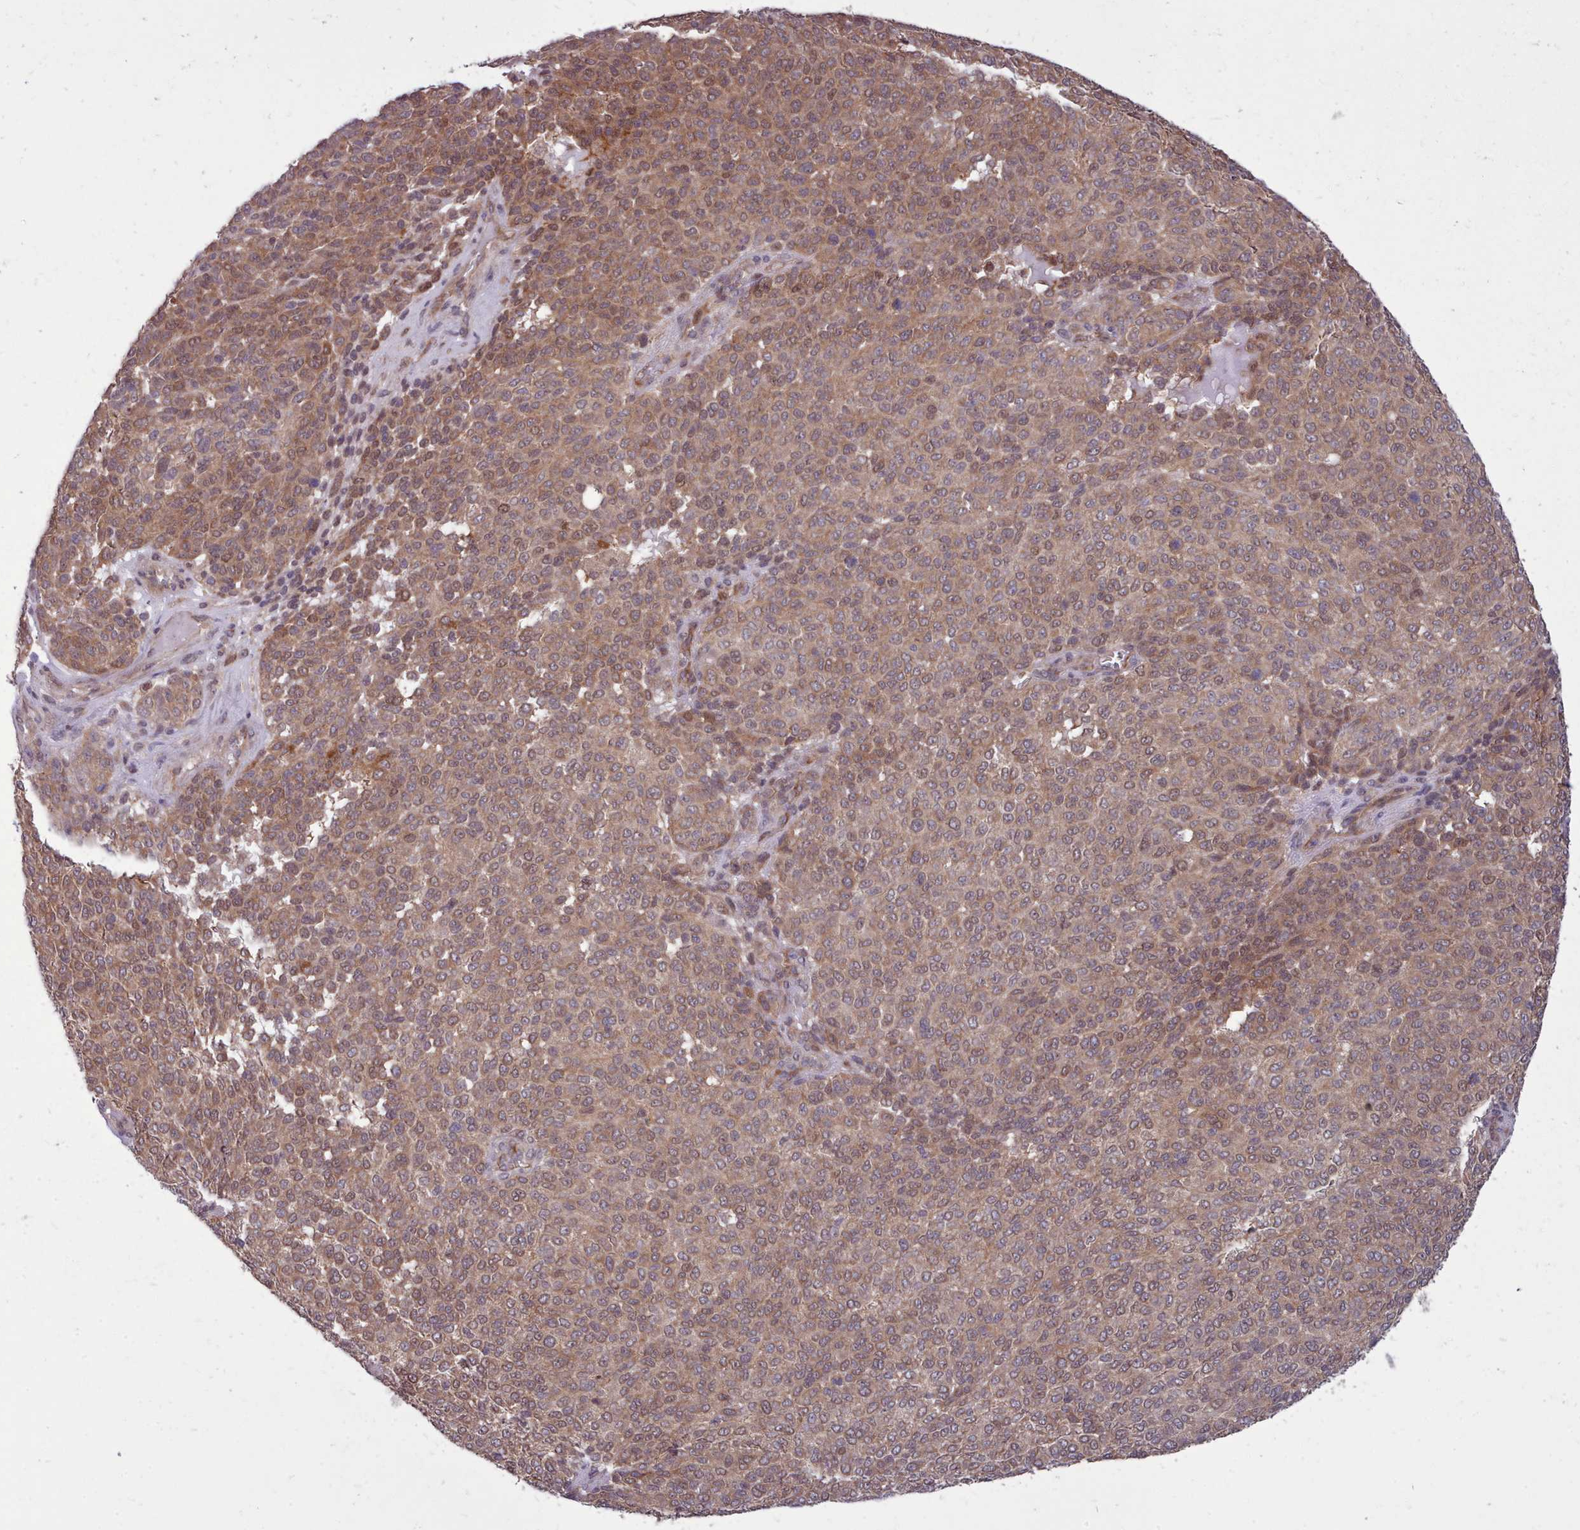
{"staining": {"intensity": "weak", "quantity": ">75%", "location": "cytoplasmic/membranous"}, "tissue": "melanoma", "cell_type": "Tumor cells", "image_type": "cancer", "snomed": [{"axis": "morphology", "description": "Malignant melanoma, NOS"}, {"axis": "topography", "description": "Skin"}], "caption": "Protein analysis of melanoma tissue demonstrates weak cytoplasmic/membranous positivity in about >75% of tumor cells.", "gene": "AHCY", "patient": {"sex": "male", "age": 49}}